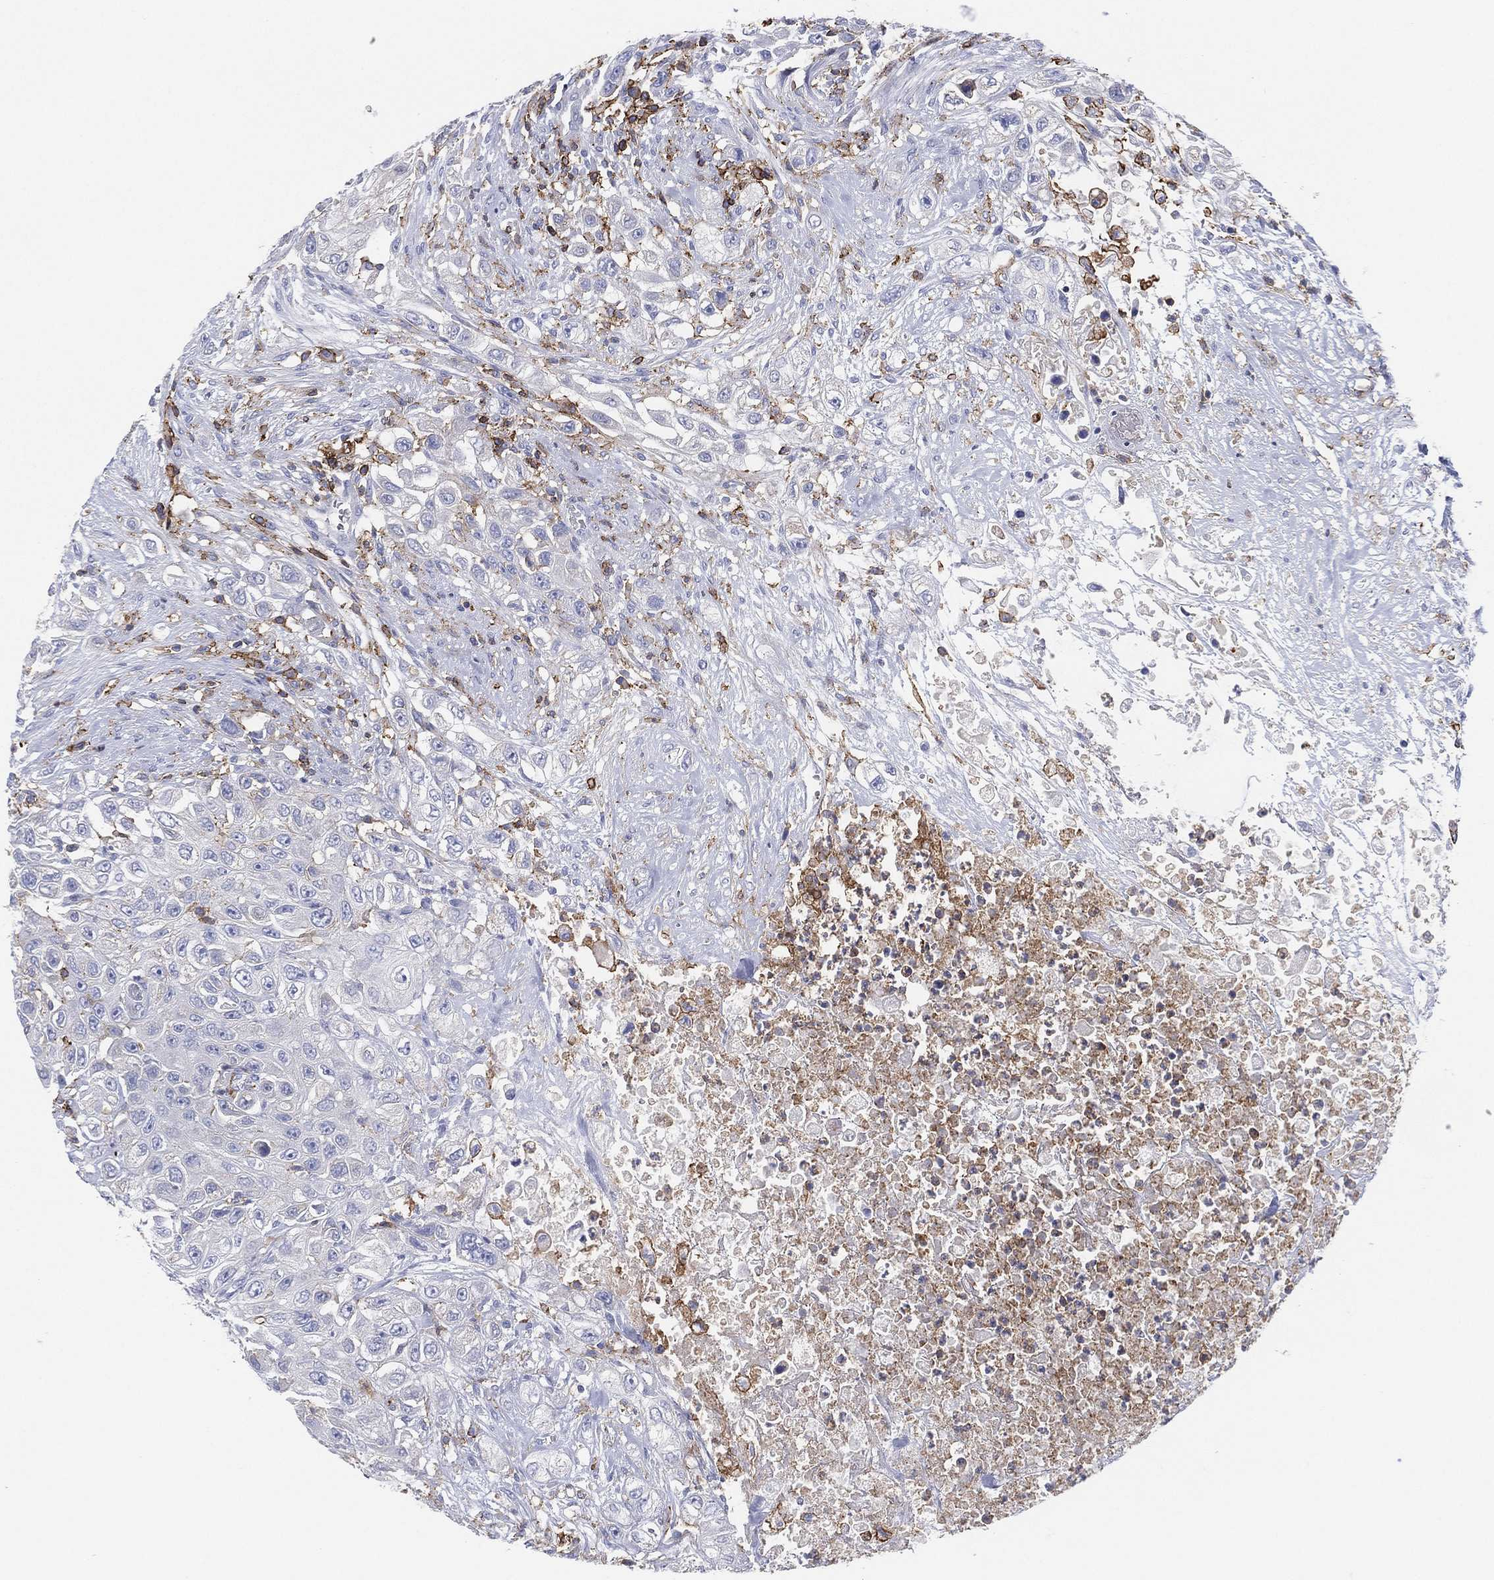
{"staining": {"intensity": "negative", "quantity": "none", "location": "none"}, "tissue": "urothelial cancer", "cell_type": "Tumor cells", "image_type": "cancer", "snomed": [{"axis": "morphology", "description": "Urothelial carcinoma, High grade"}, {"axis": "topography", "description": "Urinary bladder"}], "caption": "Human urothelial cancer stained for a protein using immunohistochemistry (IHC) demonstrates no positivity in tumor cells.", "gene": "SELPLG", "patient": {"sex": "female", "age": 56}}